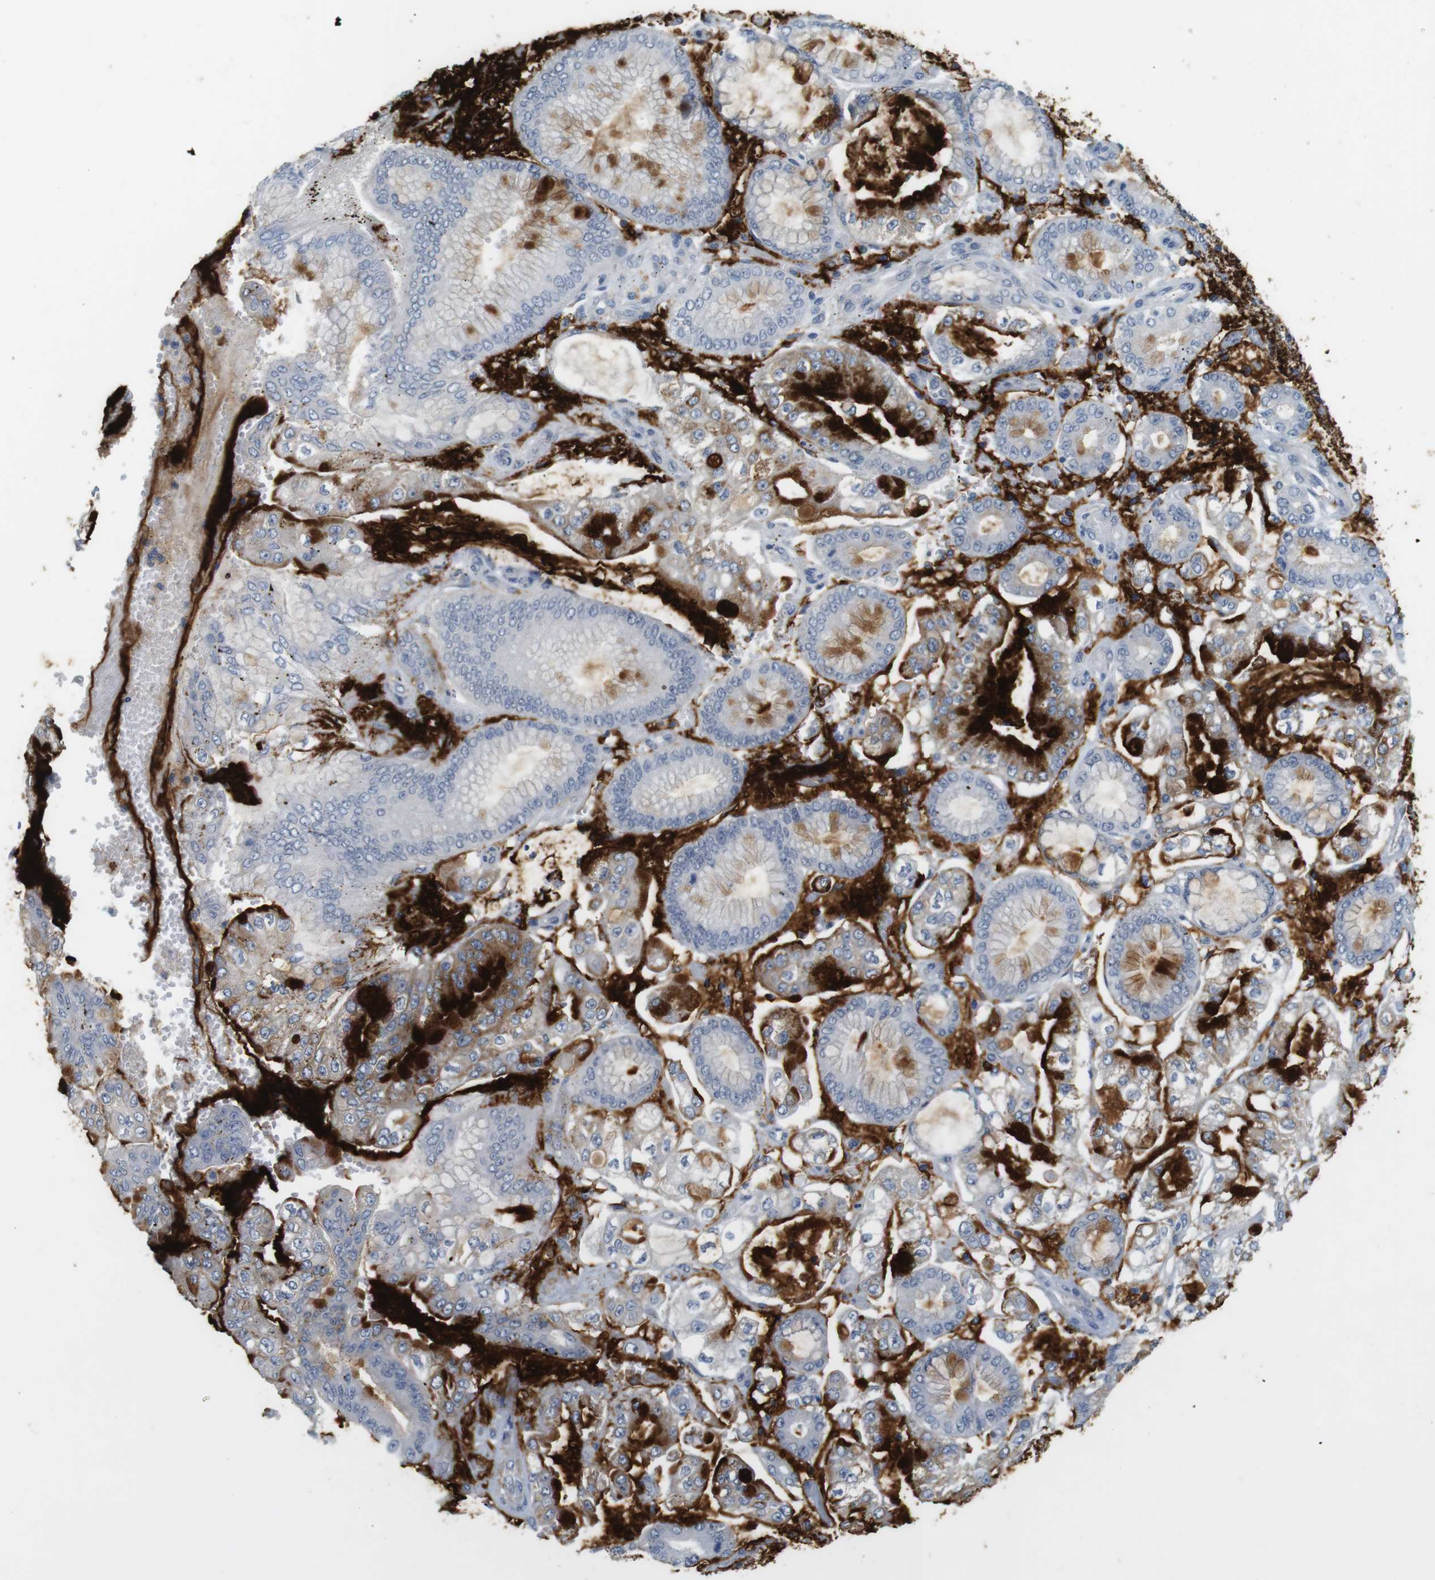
{"staining": {"intensity": "strong", "quantity": "<25%", "location": "cytoplasmic/membranous"}, "tissue": "stomach cancer", "cell_type": "Tumor cells", "image_type": "cancer", "snomed": [{"axis": "morphology", "description": "Adenocarcinoma, NOS"}, {"axis": "topography", "description": "Stomach"}], "caption": "A photomicrograph of stomach cancer stained for a protein shows strong cytoplasmic/membranous brown staining in tumor cells.", "gene": "MUC5B", "patient": {"sex": "male", "age": 76}}